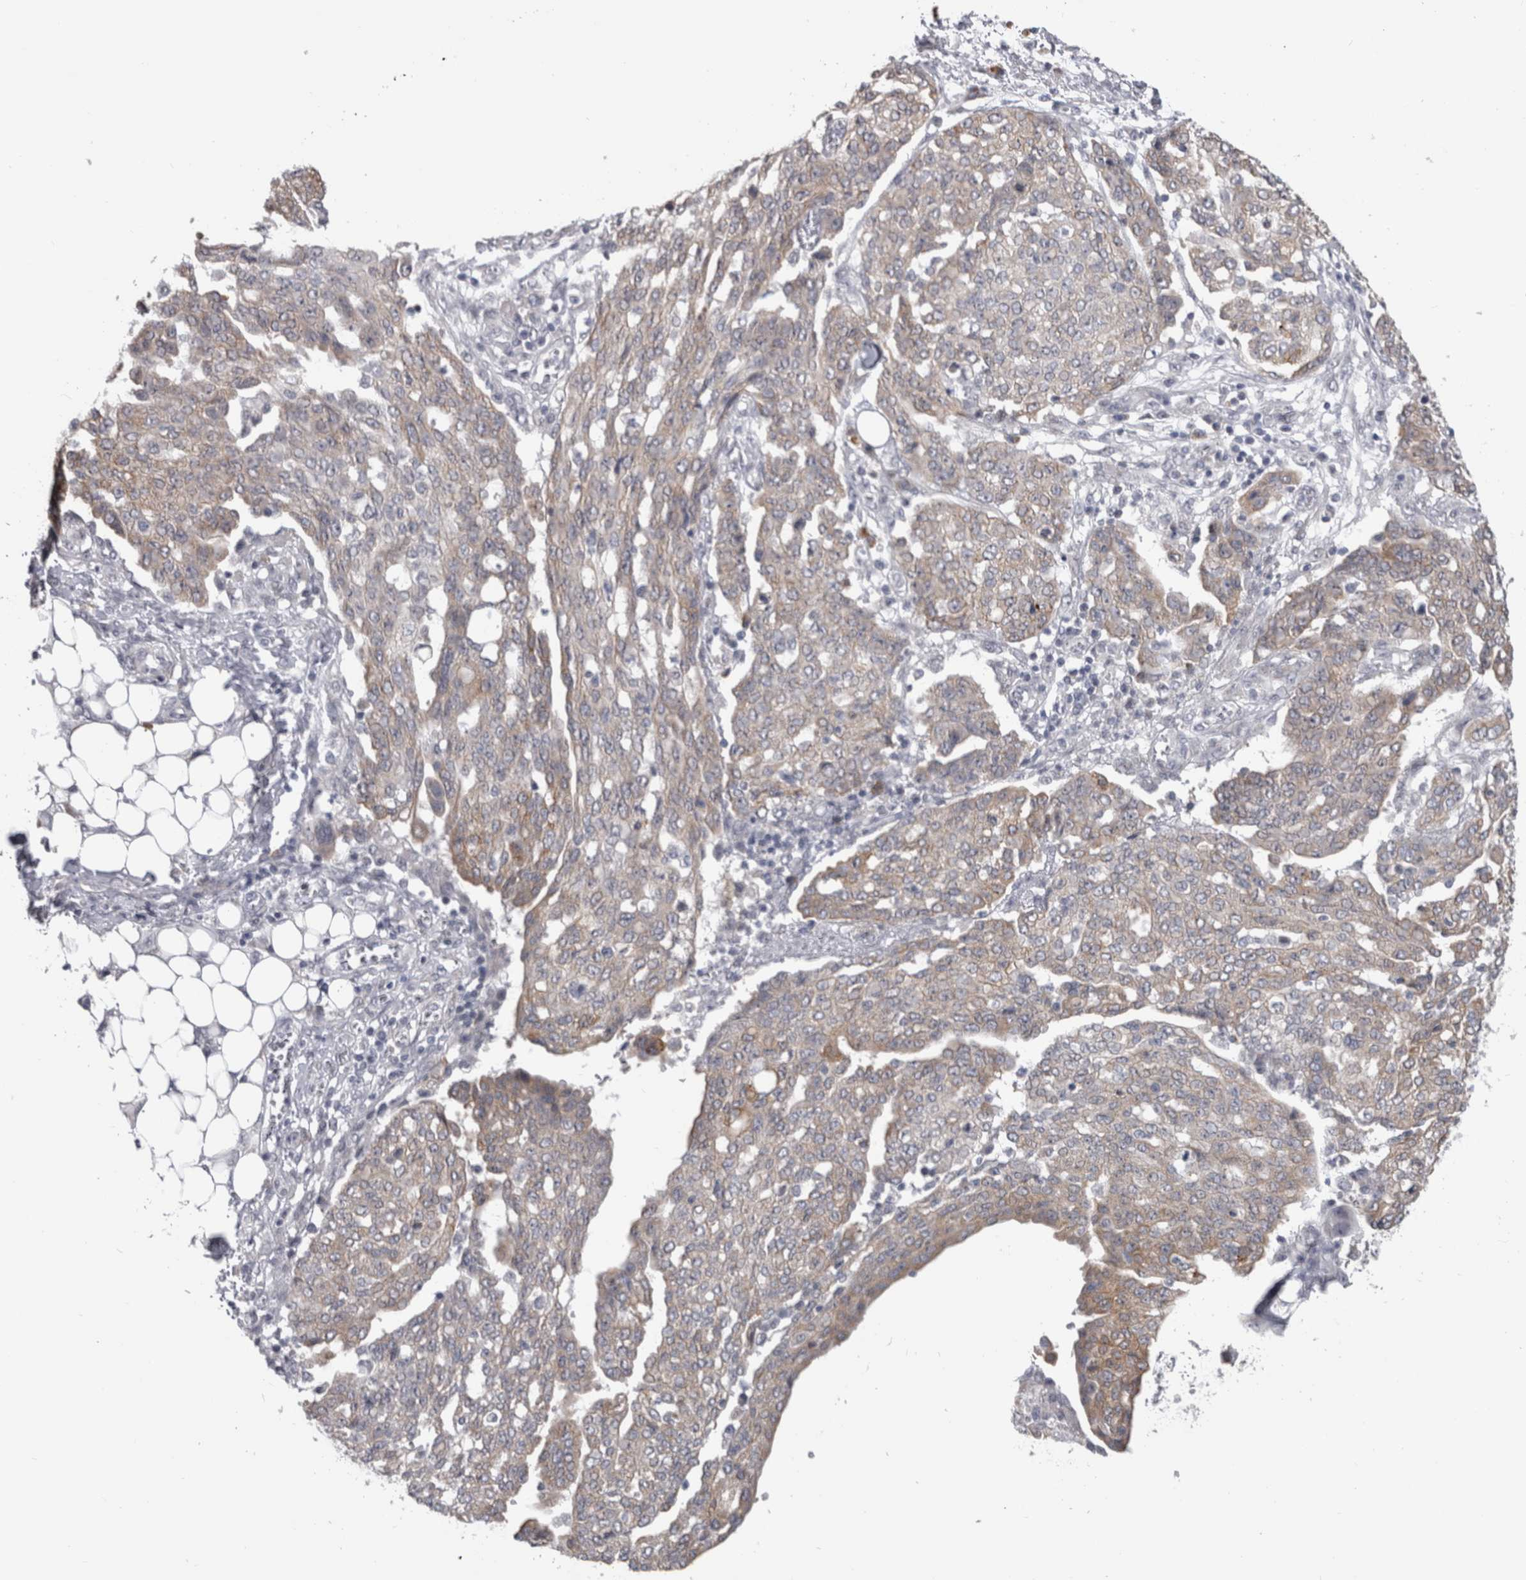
{"staining": {"intensity": "weak", "quantity": "<25%", "location": "cytoplasmic/membranous"}, "tissue": "ovarian cancer", "cell_type": "Tumor cells", "image_type": "cancer", "snomed": [{"axis": "morphology", "description": "Cystadenocarcinoma, serous, NOS"}, {"axis": "topography", "description": "Soft tissue"}, {"axis": "topography", "description": "Ovary"}], "caption": "IHC of serous cystadenocarcinoma (ovarian) demonstrates no staining in tumor cells.", "gene": "TMEM242", "patient": {"sex": "female", "age": 57}}